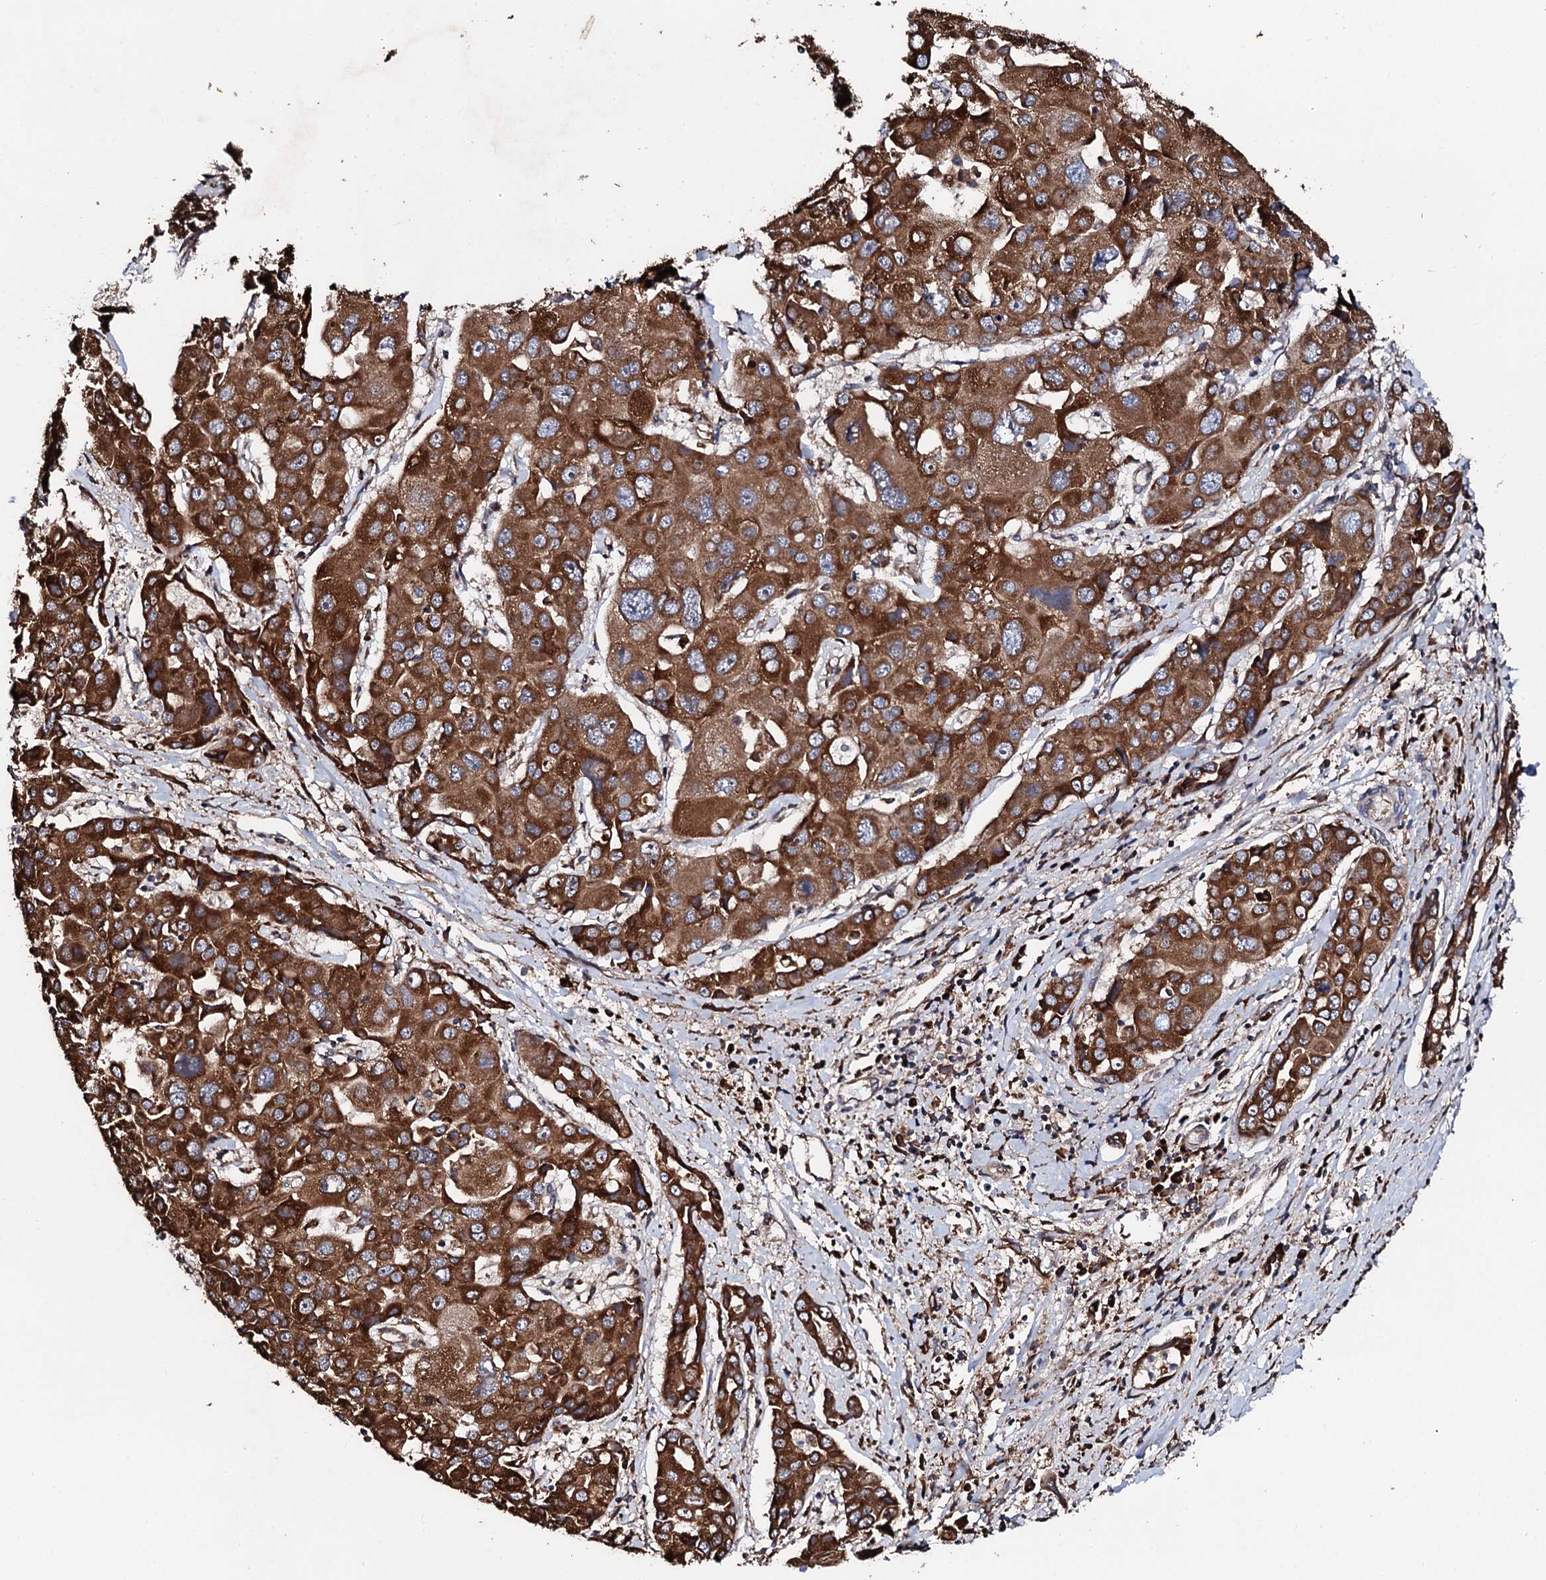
{"staining": {"intensity": "strong", "quantity": ">75%", "location": "cytoplasmic/membranous"}, "tissue": "liver cancer", "cell_type": "Tumor cells", "image_type": "cancer", "snomed": [{"axis": "morphology", "description": "Cholangiocarcinoma"}, {"axis": "topography", "description": "Liver"}], "caption": "A high-resolution micrograph shows immunohistochemistry staining of cholangiocarcinoma (liver), which exhibits strong cytoplasmic/membranous expression in approximately >75% of tumor cells.", "gene": "CKAP5", "patient": {"sex": "male", "age": 67}}